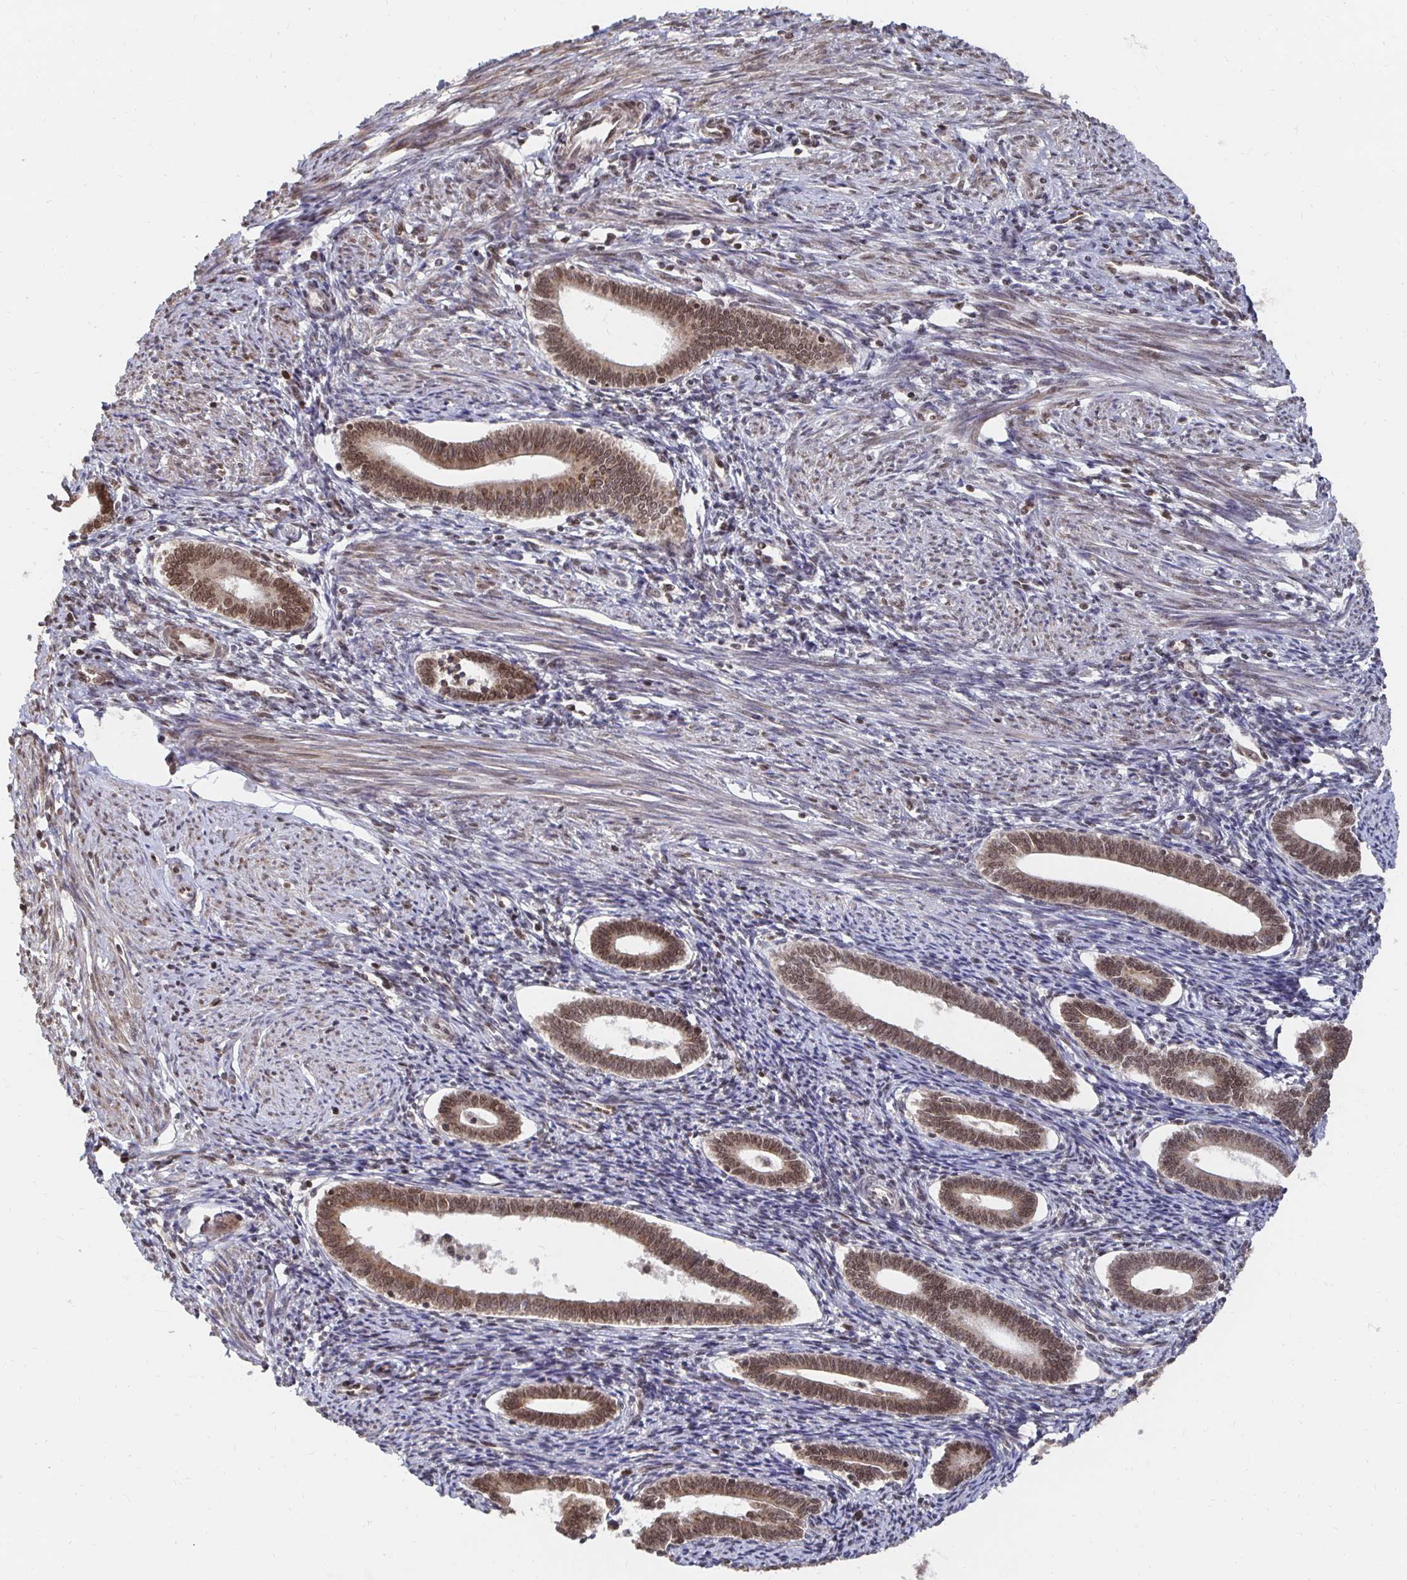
{"staining": {"intensity": "moderate", "quantity": "25%-75%", "location": "nuclear"}, "tissue": "endometrium", "cell_type": "Cells in endometrial stroma", "image_type": "normal", "snomed": [{"axis": "morphology", "description": "Normal tissue, NOS"}, {"axis": "topography", "description": "Endometrium"}], "caption": "Cells in endometrial stroma show medium levels of moderate nuclear expression in approximately 25%-75% of cells in unremarkable endometrium.", "gene": "GTF3C6", "patient": {"sex": "female", "age": 41}}